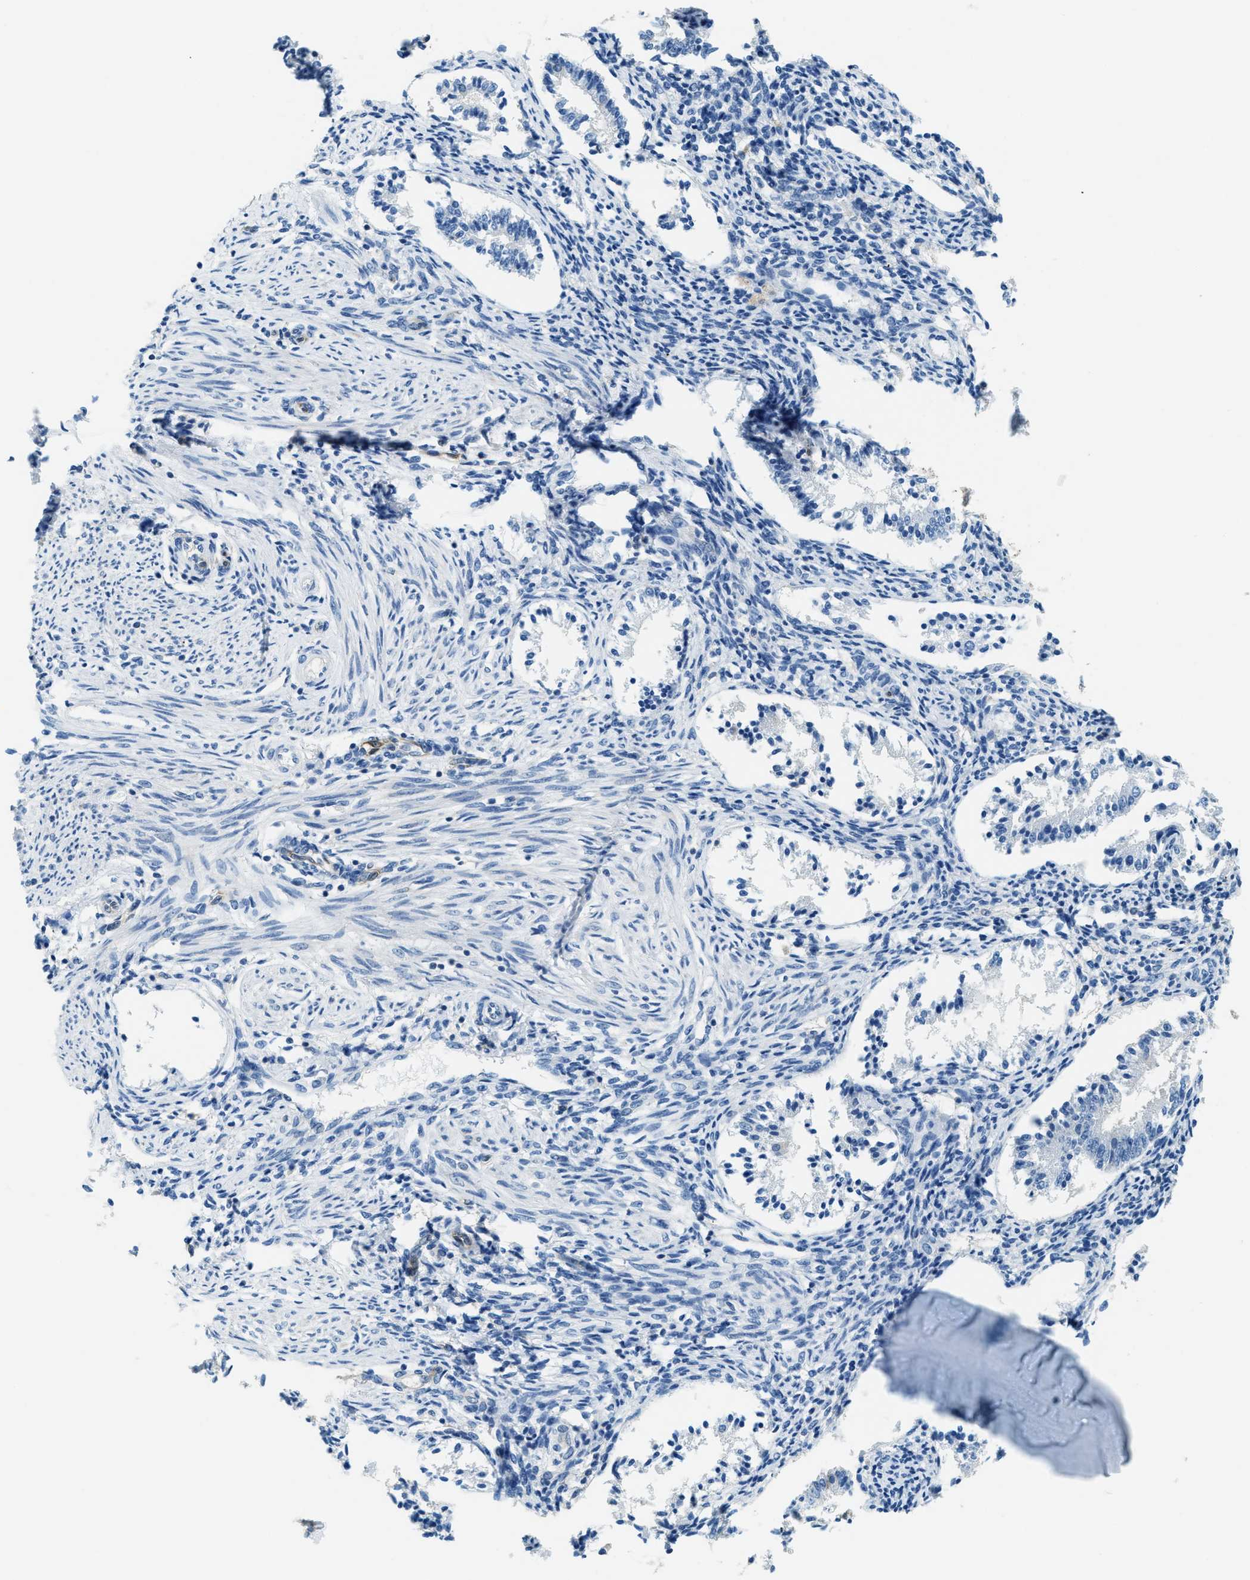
{"staining": {"intensity": "negative", "quantity": "none", "location": "none"}, "tissue": "endometrium", "cell_type": "Cells in endometrial stroma", "image_type": "normal", "snomed": [{"axis": "morphology", "description": "Normal tissue, NOS"}, {"axis": "topography", "description": "Endometrium"}], "caption": "Cells in endometrial stroma are negative for brown protein staining in unremarkable endometrium. Nuclei are stained in blue.", "gene": "MATCAP2", "patient": {"sex": "female", "age": 42}}